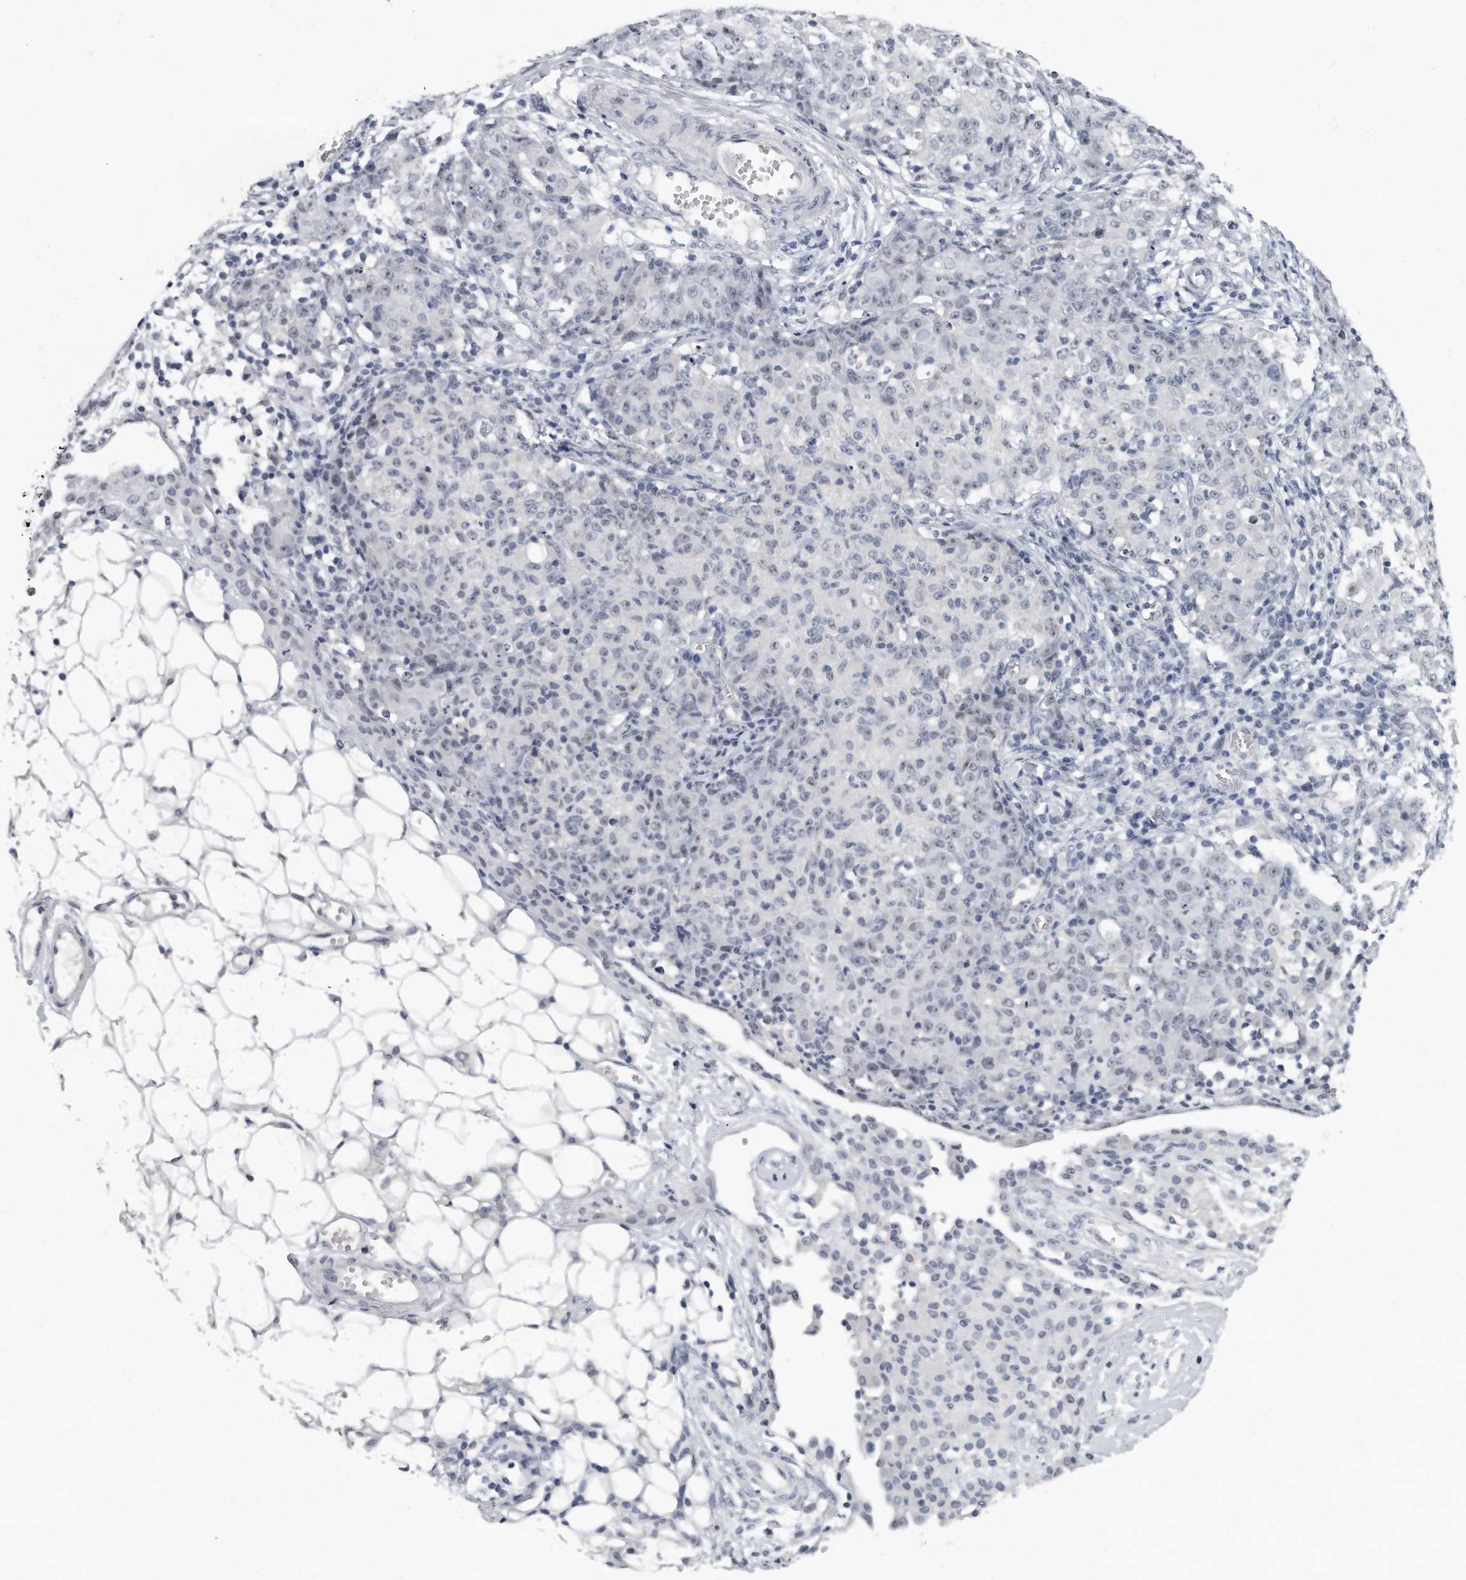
{"staining": {"intensity": "negative", "quantity": "none", "location": "none"}, "tissue": "ovarian cancer", "cell_type": "Tumor cells", "image_type": "cancer", "snomed": [{"axis": "morphology", "description": "Carcinoma, endometroid"}, {"axis": "topography", "description": "Ovary"}], "caption": "The photomicrograph reveals no staining of tumor cells in ovarian cancer. (Stains: DAB (3,3'-diaminobenzidine) immunohistochemistry (IHC) with hematoxylin counter stain, Microscopy: brightfield microscopy at high magnification).", "gene": "TFCP2L1", "patient": {"sex": "female", "age": 42}}